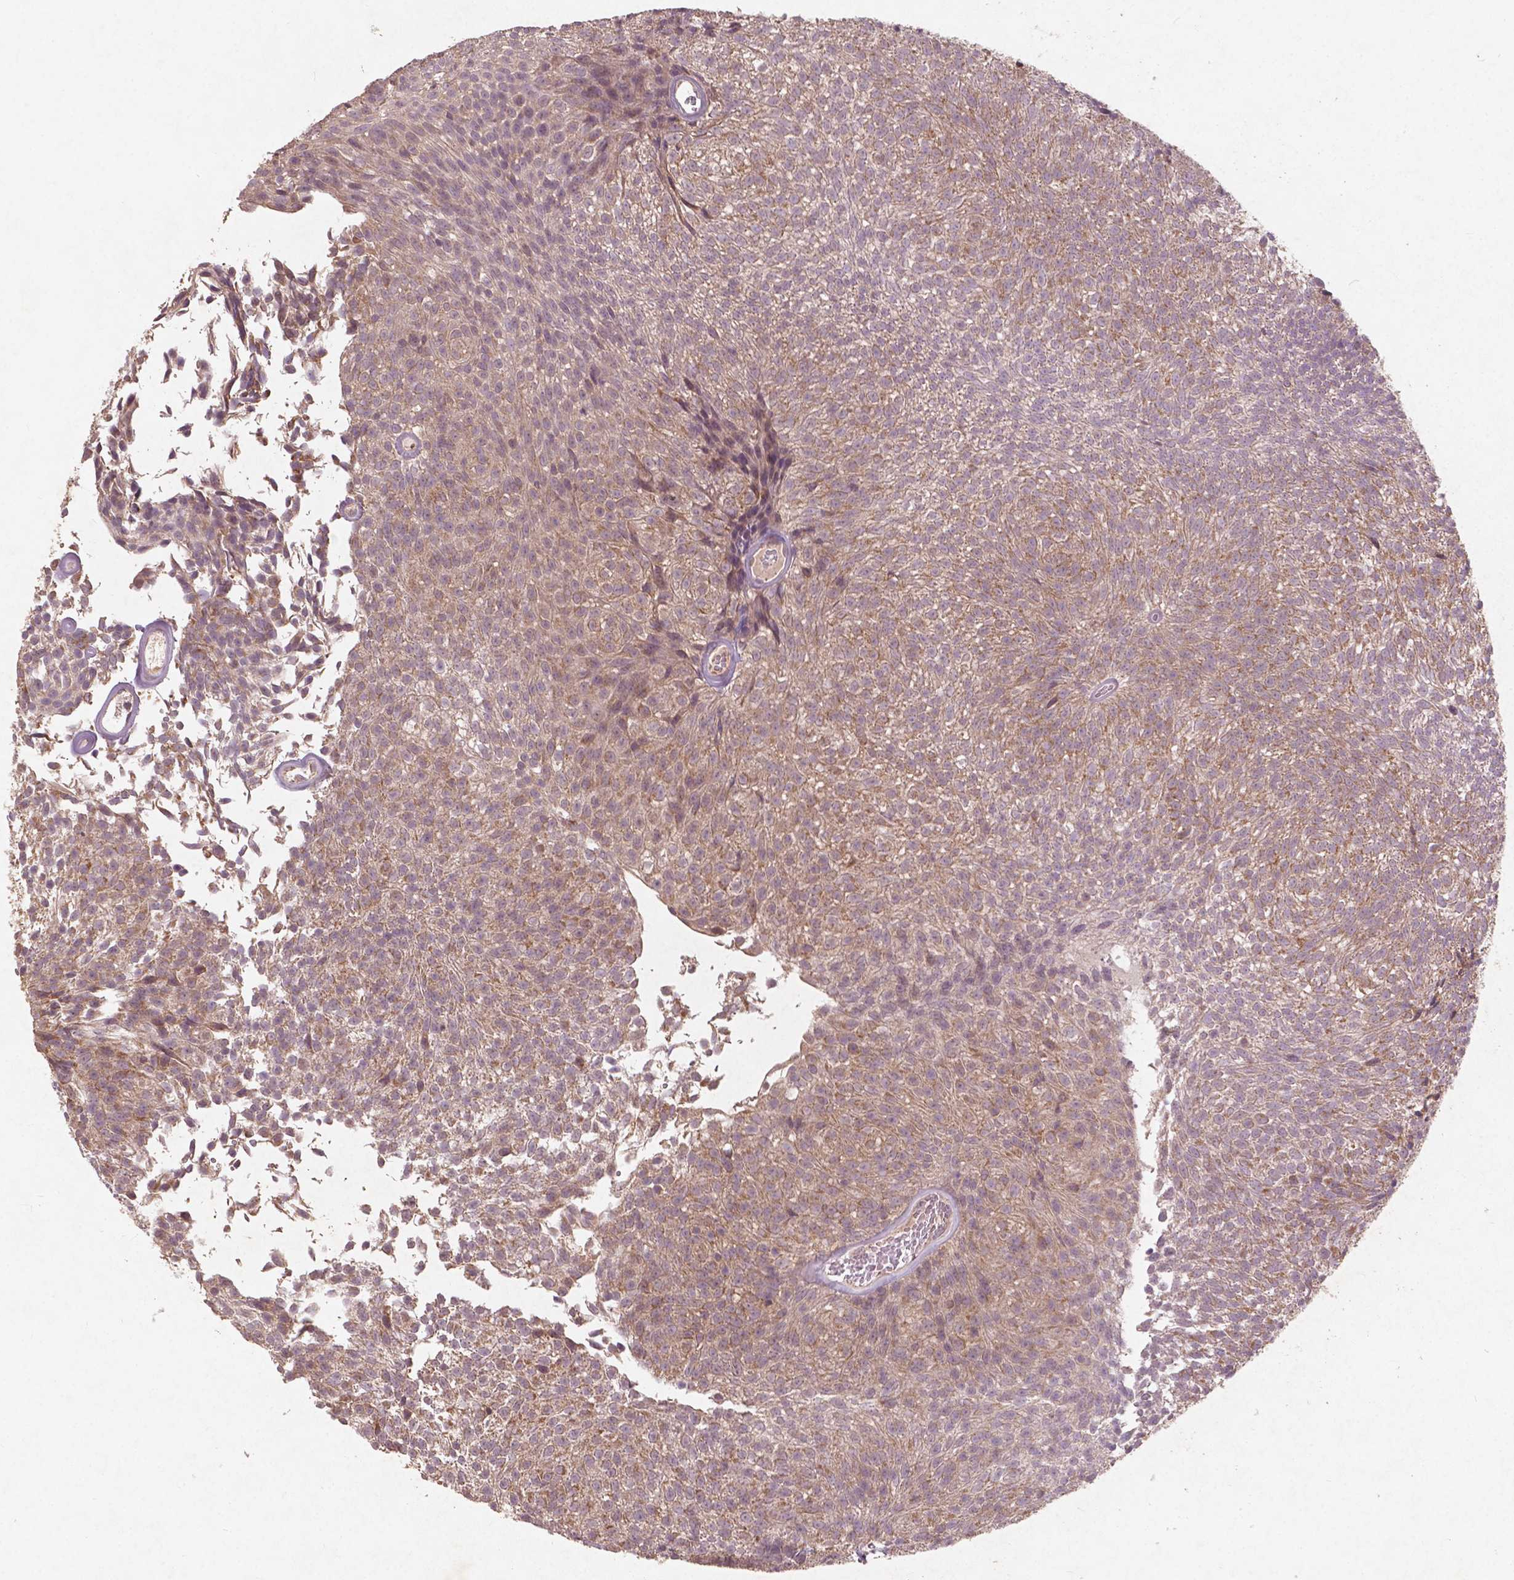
{"staining": {"intensity": "weak", "quantity": ">75%", "location": "cytoplasmic/membranous"}, "tissue": "urothelial cancer", "cell_type": "Tumor cells", "image_type": "cancer", "snomed": [{"axis": "morphology", "description": "Urothelial carcinoma, Low grade"}, {"axis": "topography", "description": "Urinary bladder"}], "caption": "Brown immunohistochemical staining in urothelial cancer exhibits weak cytoplasmic/membranous positivity in approximately >75% of tumor cells.", "gene": "ST6GALNAC5", "patient": {"sex": "male", "age": 77}}